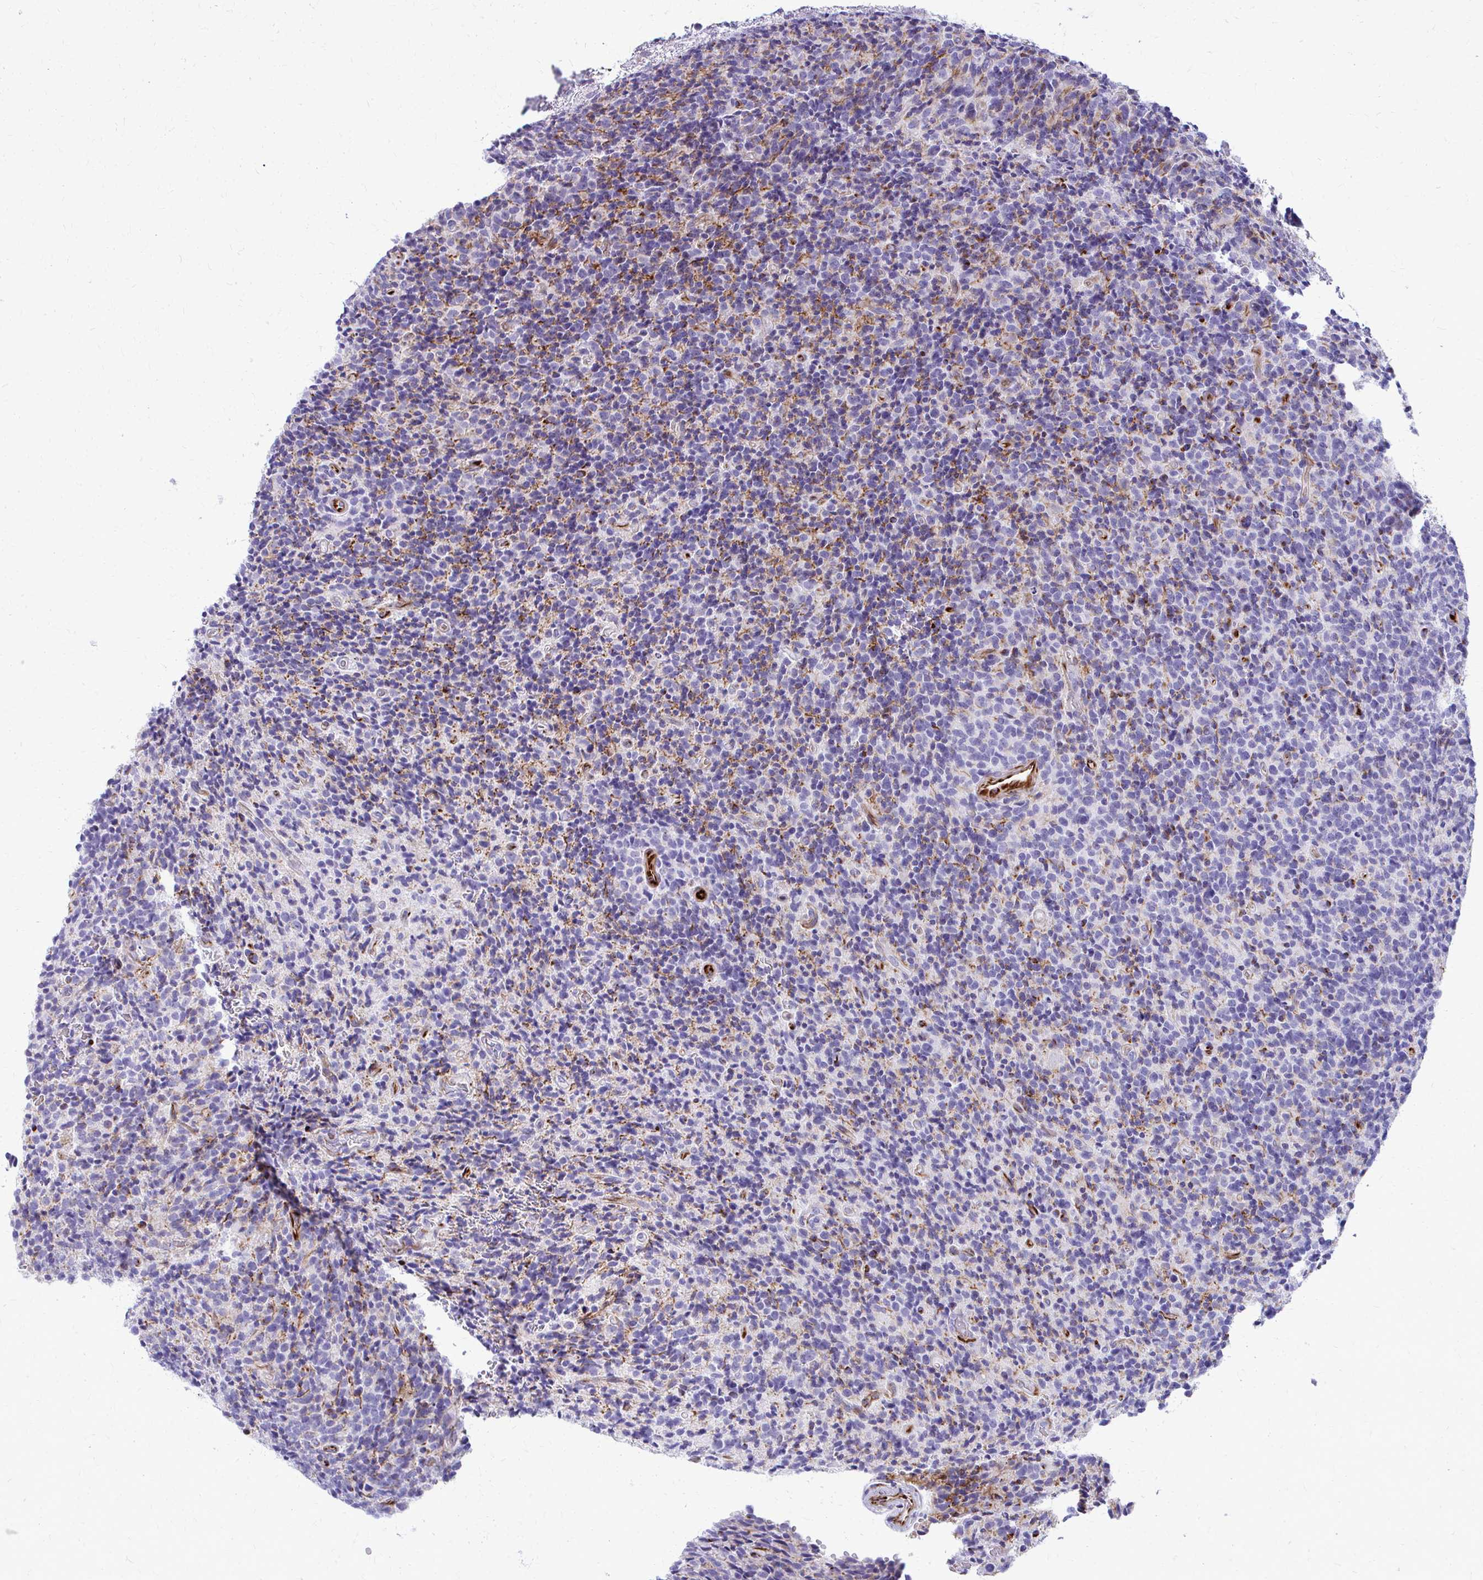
{"staining": {"intensity": "negative", "quantity": "none", "location": "none"}, "tissue": "glioma", "cell_type": "Tumor cells", "image_type": "cancer", "snomed": [{"axis": "morphology", "description": "Glioma, malignant, High grade"}, {"axis": "topography", "description": "Brain"}], "caption": "There is no significant staining in tumor cells of high-grade glioma (malignant).", "gene": "TRIM6", "patient": {"sex": "male", "age": 76}}